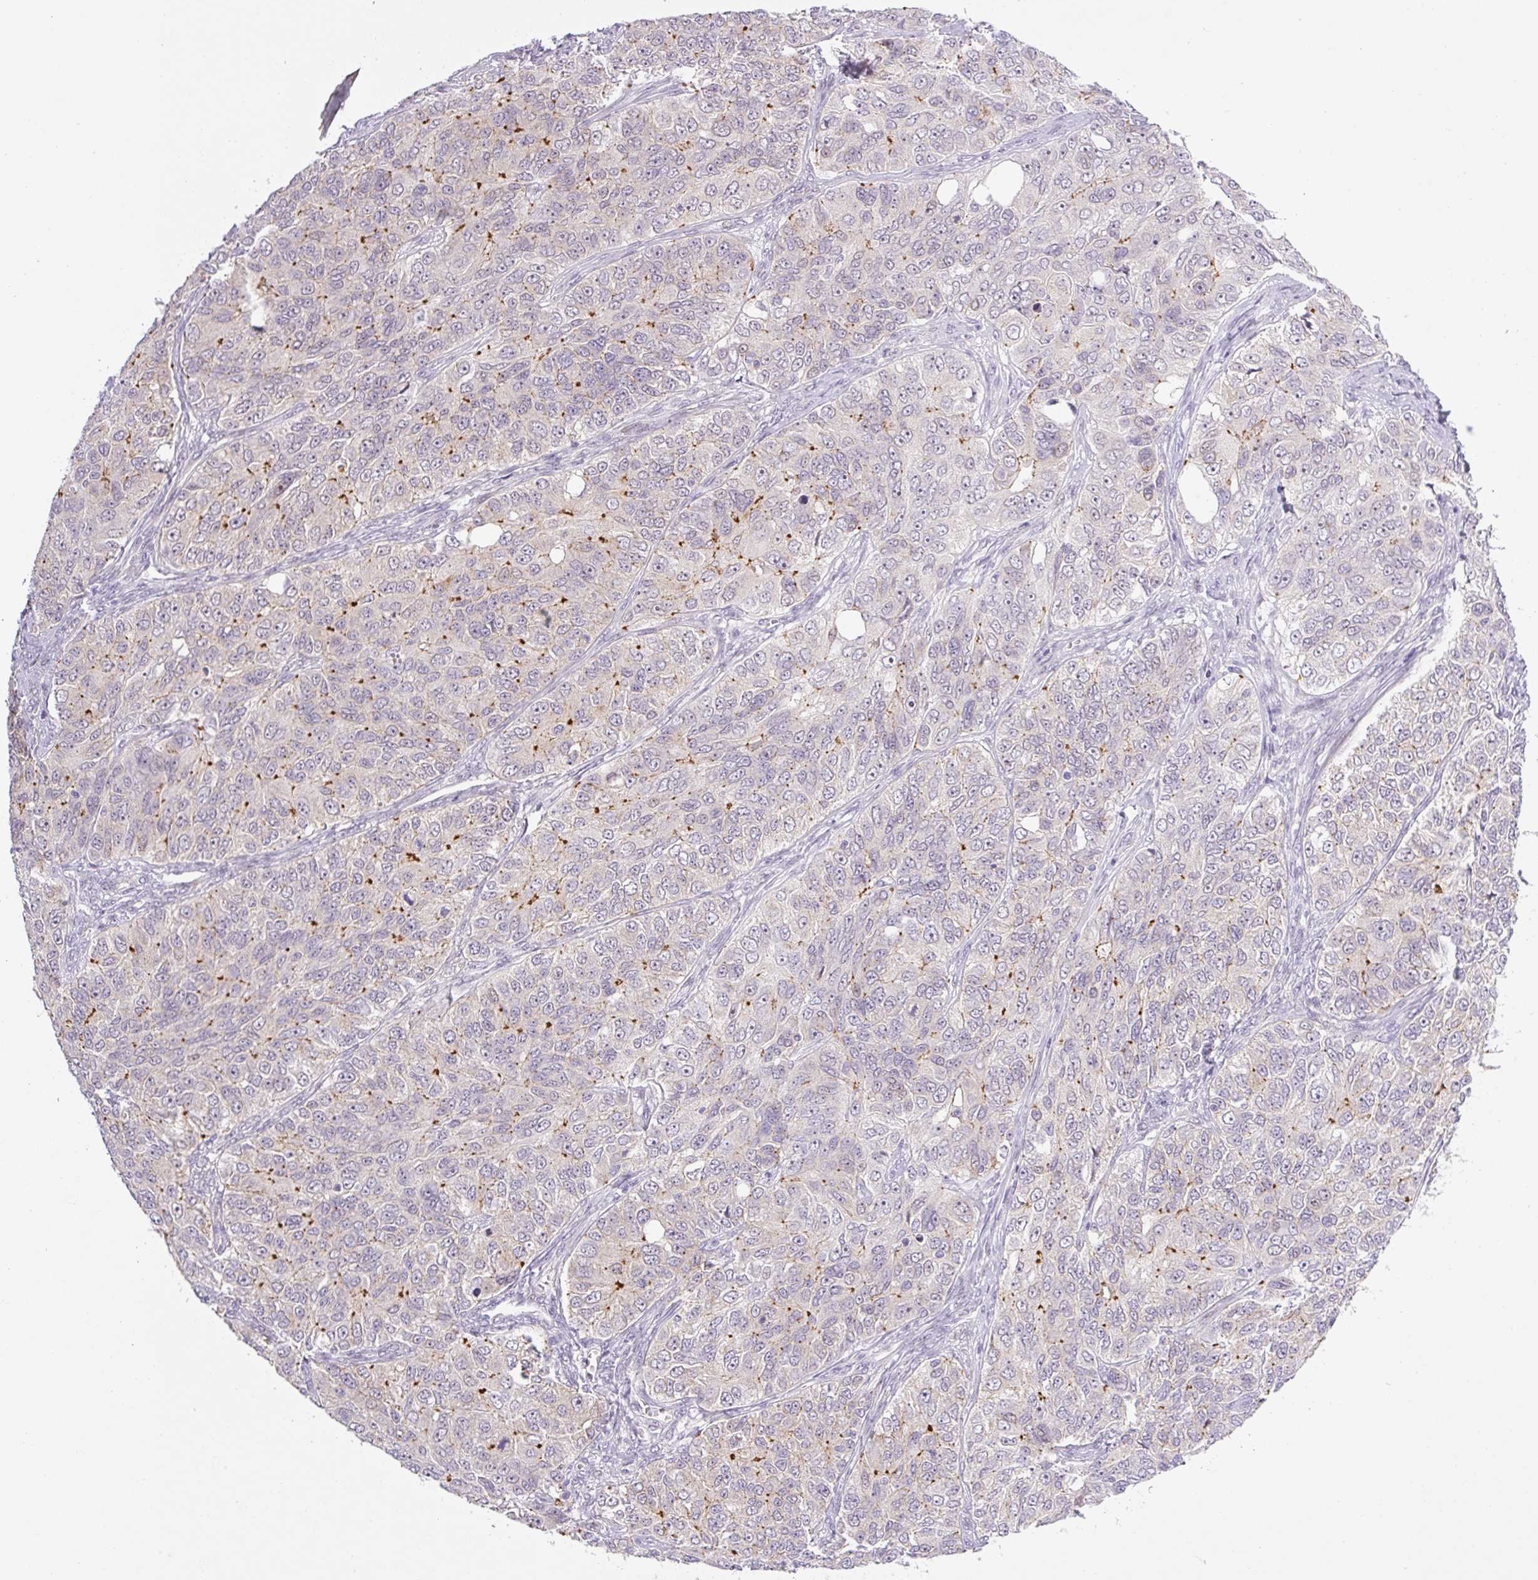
{"staining": {"intensity": "moderate", "quantity": "<25%", "location": "cytoplasmic/membranous"}, "tissue": "ovarian cancer", "cell_type": "Tumor cells", "image_type": "cancer", "snomed": [{"axis": "morphology", "description": "Carcinoma, endometroid"}, {"axis": "topography", "description": "Ovary"}], "caption": "Protein staining of ovarian cancer tissue displays moderate cytoplasmic/membranous staining in about <25% of tumor cells.", "gene": "ICE1", "patient": {"sex": "female", "age": 51}}